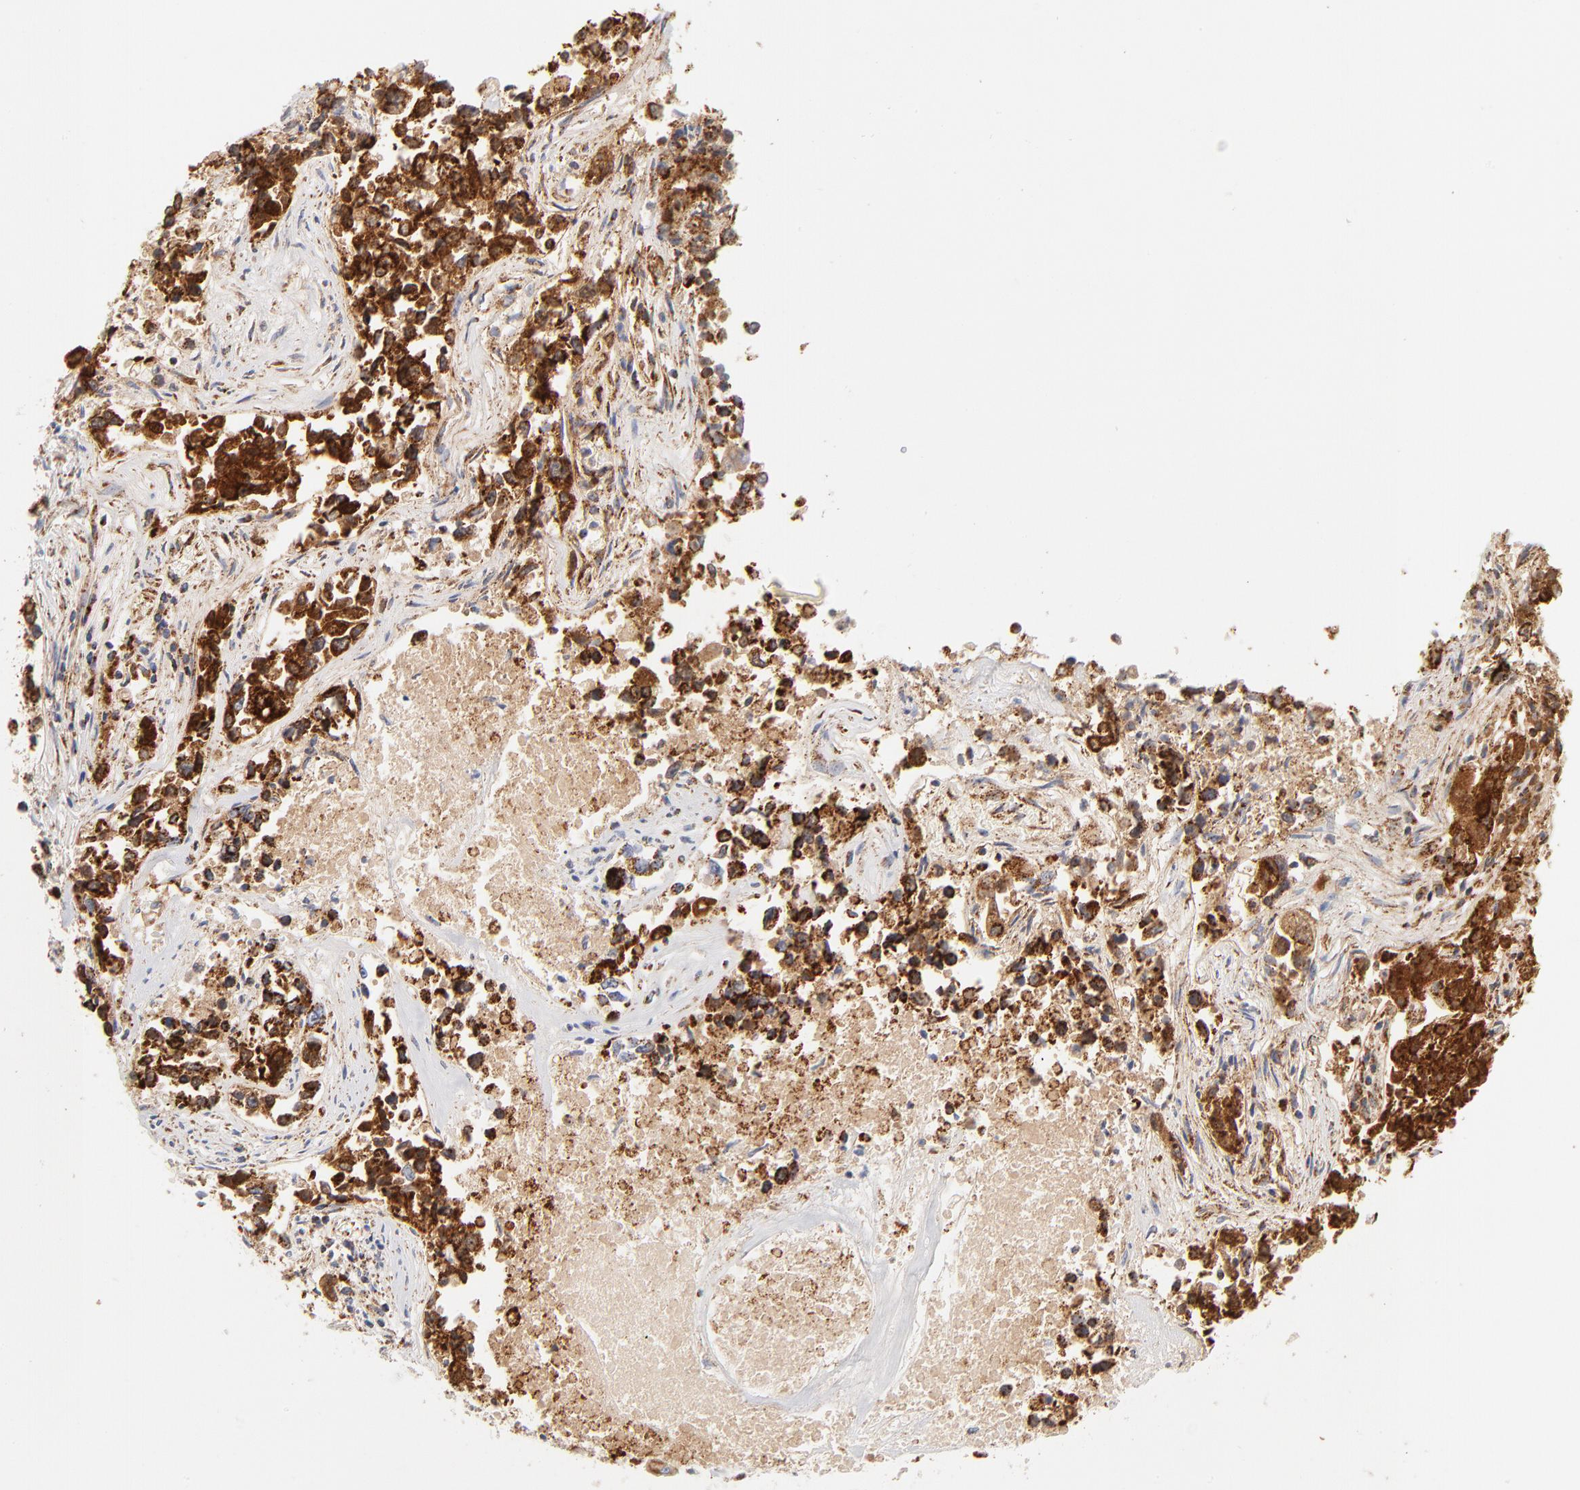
{"staining": {"intensity": "strong", "quantity": ">75%", "location": "cytoplasmic/membranous"}, "tissue": "lung cancer", "cell_type": "Tumor cells", "image_type": "cancer", "snomed": [{"axis": "morphology", "description": "Adenocarcinoma, NOS"}, {"axis": "topography", "description": "Lung"}], "caption": "Immunohistochemistry histopathology image of neoplastic tissue: human lung adenocarcinoma stained using immunohistochemistry demonstrates high levels of strong protein expression localized specifically in the cytoplasmic/membranous of tumor cells, appearing as a cytoplasmic/membranous brown color.", "gene": "DLAT", "patient": {"sex": "male", "age": 84}}